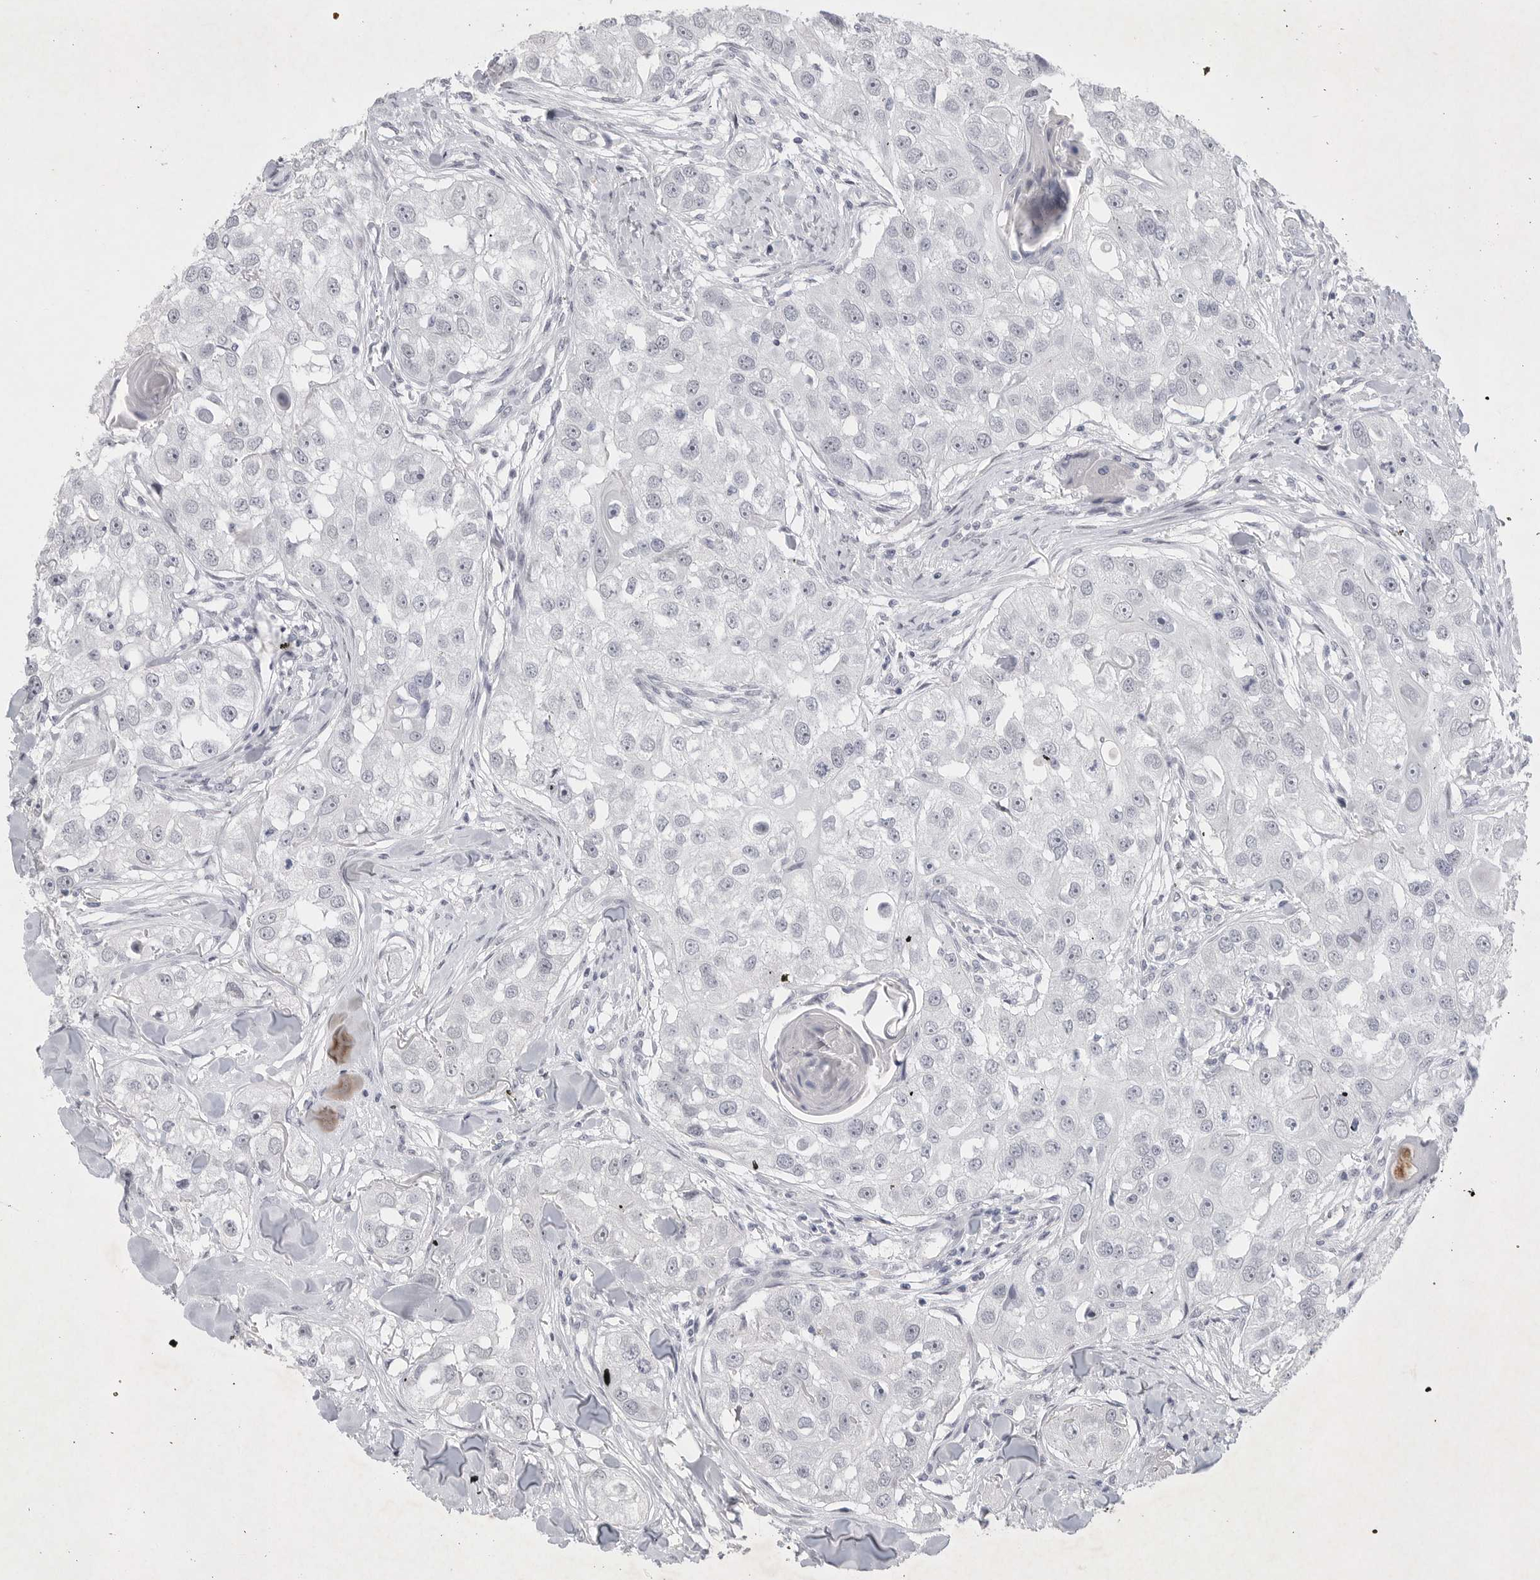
{"staining": {"intensity": "negative", "quantity": "none", "location": "none"}, "tissue": "head and neck cancer", "cell_type": "Tumor cells", "image_type": "cancer", "snomed": [{"axis": "morphology", "description": "Normal tissue, NOS"}, {"axis": "morphology", "description": "Squamous cell carcinoma, NOS"}, {"axis": "topography", "description": "Skeletal muscle"}, {"axis": "topography", "description": "Head-Neck"}], "caption": "Human head and neck cancer (squamous cell carcinoma) stained for a protein using immunohistochemistry reveals no staining in tumor cells.", "gene": "TNR", "patient": {"sex": "male", "age": 51}}